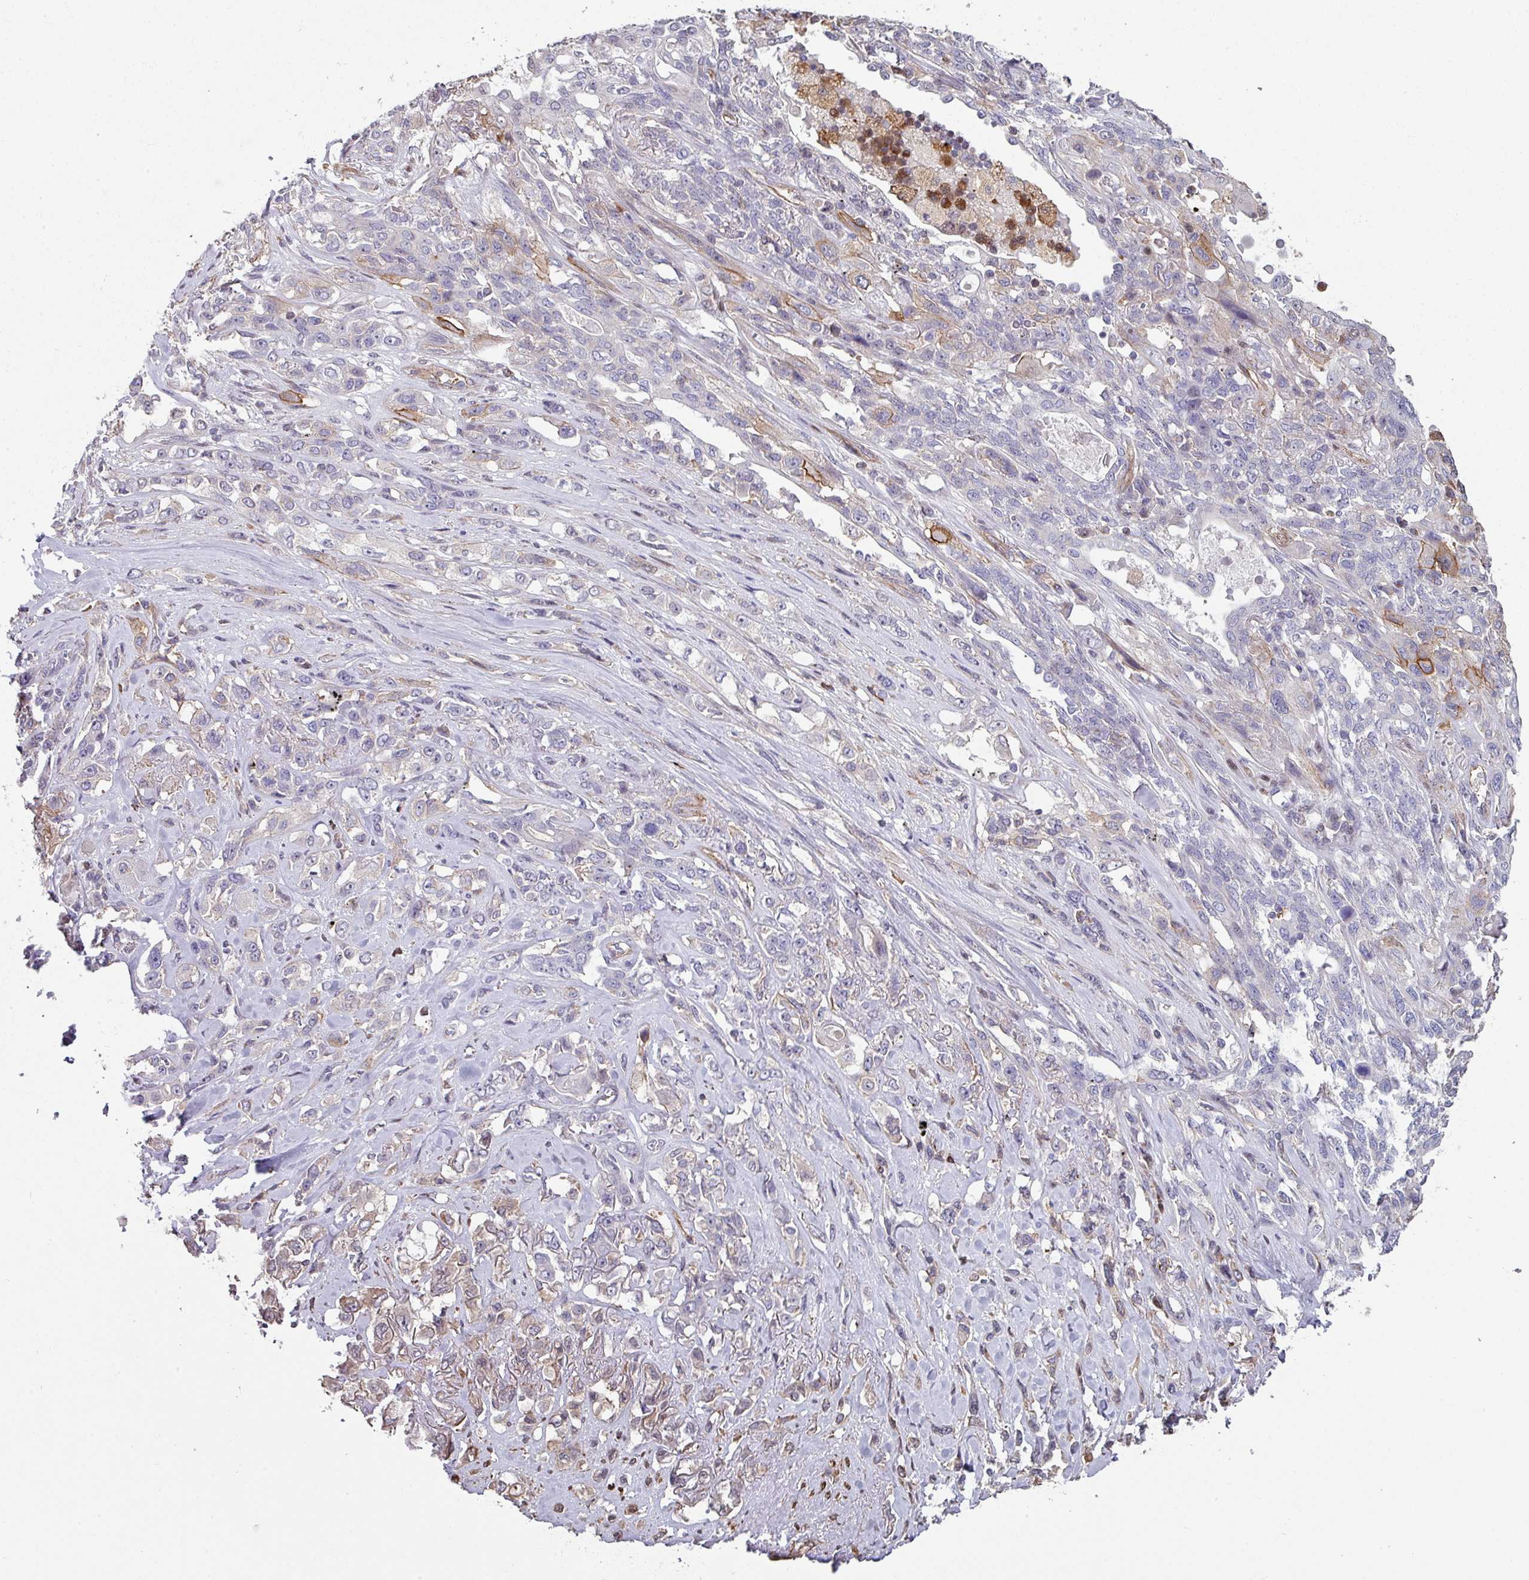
{"staining": {"intensity": "negative", "quantity": "none", "location": "none"}, "tissue": "lung cancer", "cell_type": "Tumor cells", "image_type": "cancer", "snomed": [{"axis": "morphology", "description": "Squamous cell carcinoma, NOS"}, {"axis": "topography", "description": "Lung"}], "caption": "Lung cancer was stained to show a protein in brown. There is no significant positivity in tumor cells.", "gene": "ANO9", "patient": {"sex": "female", "age": 70}}